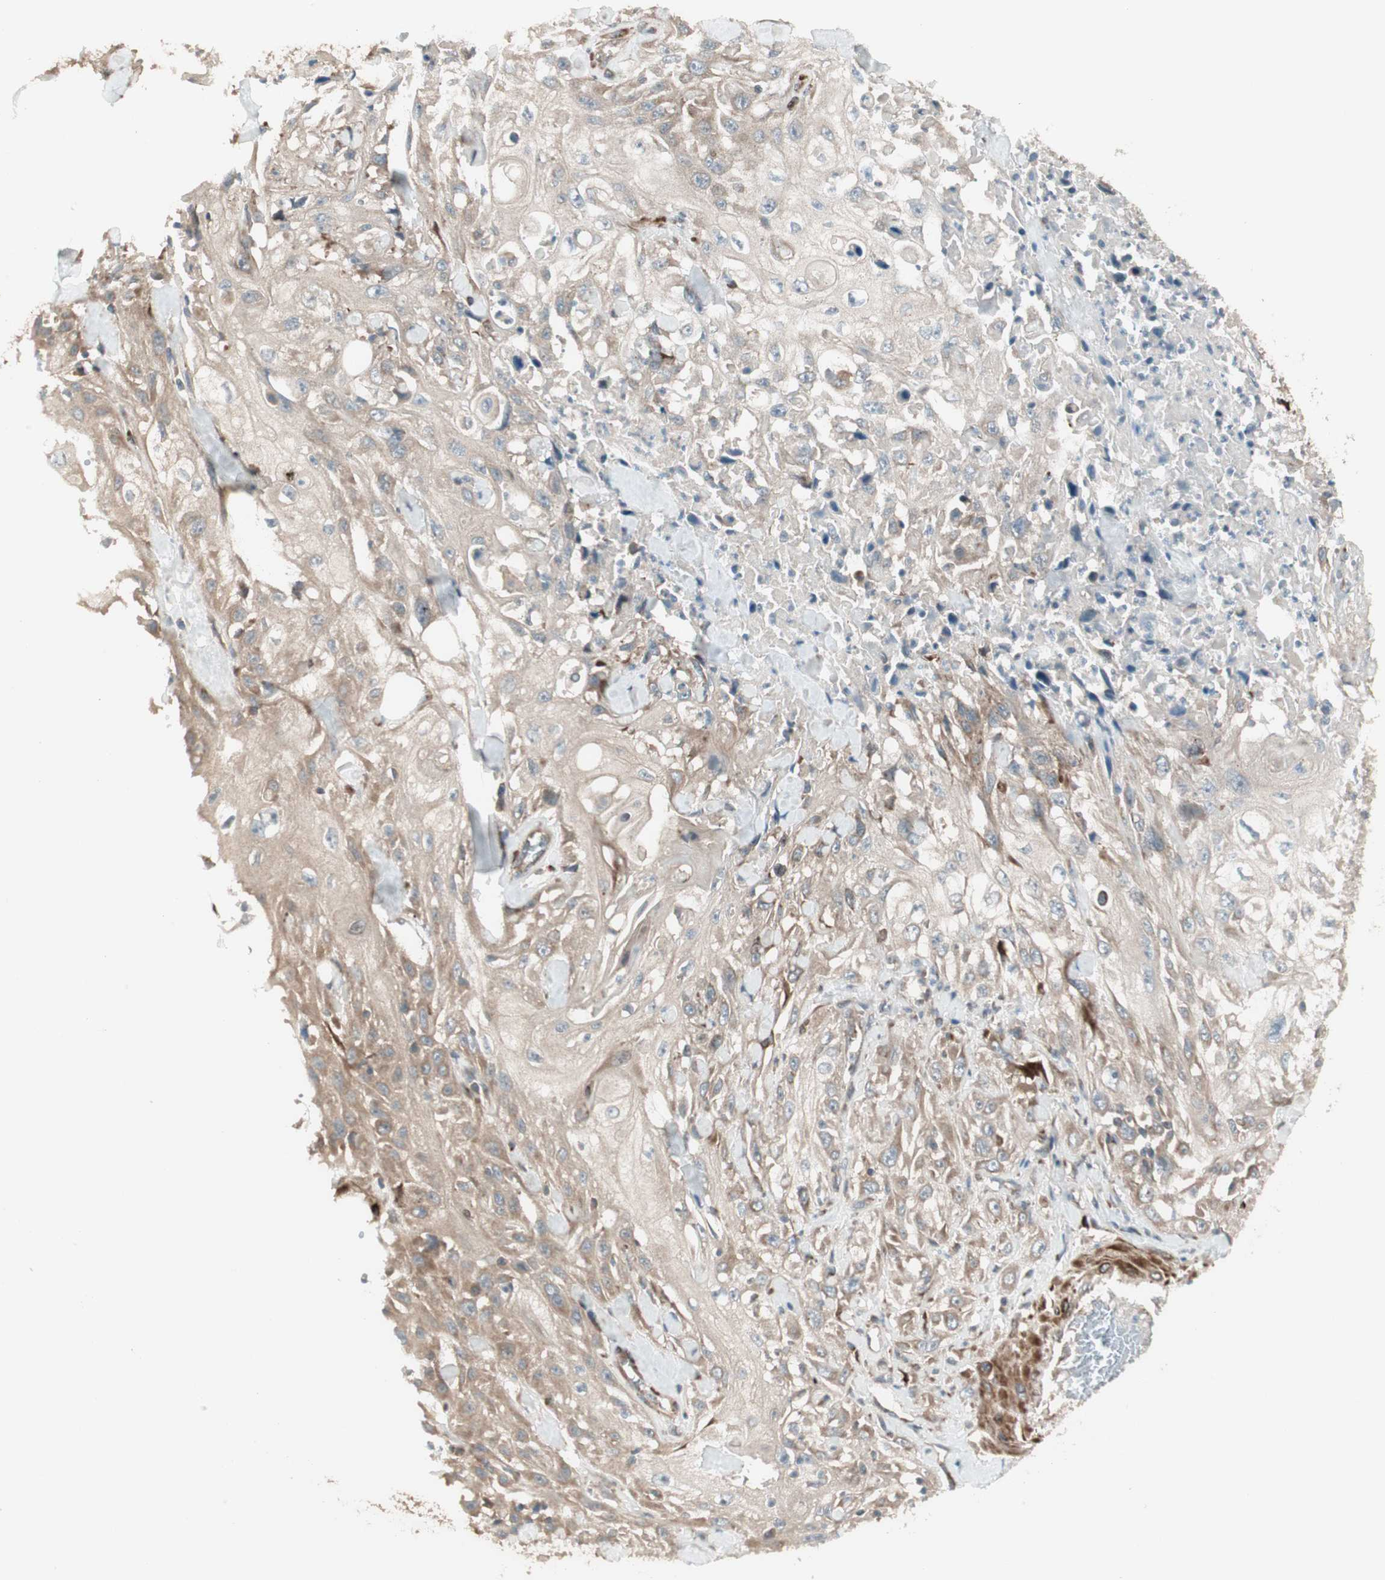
{"staining": {"intensity": "weak", "quantity": ">75%", "location": "cytoplasmic/membranous"}, "tissue": "skin cancer", "cell_type": "Tumor cells", "image_type": "cancer", "snomed": [{"axis": "morphology", "description": "Squamous cell carcinoma, NOS"}, {"axis": "morphology", "description": "Squamous cell carcinoma, metastatic, NOS"}, {"axis": "topography", "description": "Skin"}, {"axis": "topography", "description": "Lymph node"}], "caption": "Brown immunohistochemical staining in skin cancer (squamous cell carcinoma) exhibits weak cytoplasmic/membranous positivity in approximately >75% of tumor cells.", "gene": "PPP2R5E", "patient": {"sex": "male", "age": 75}}